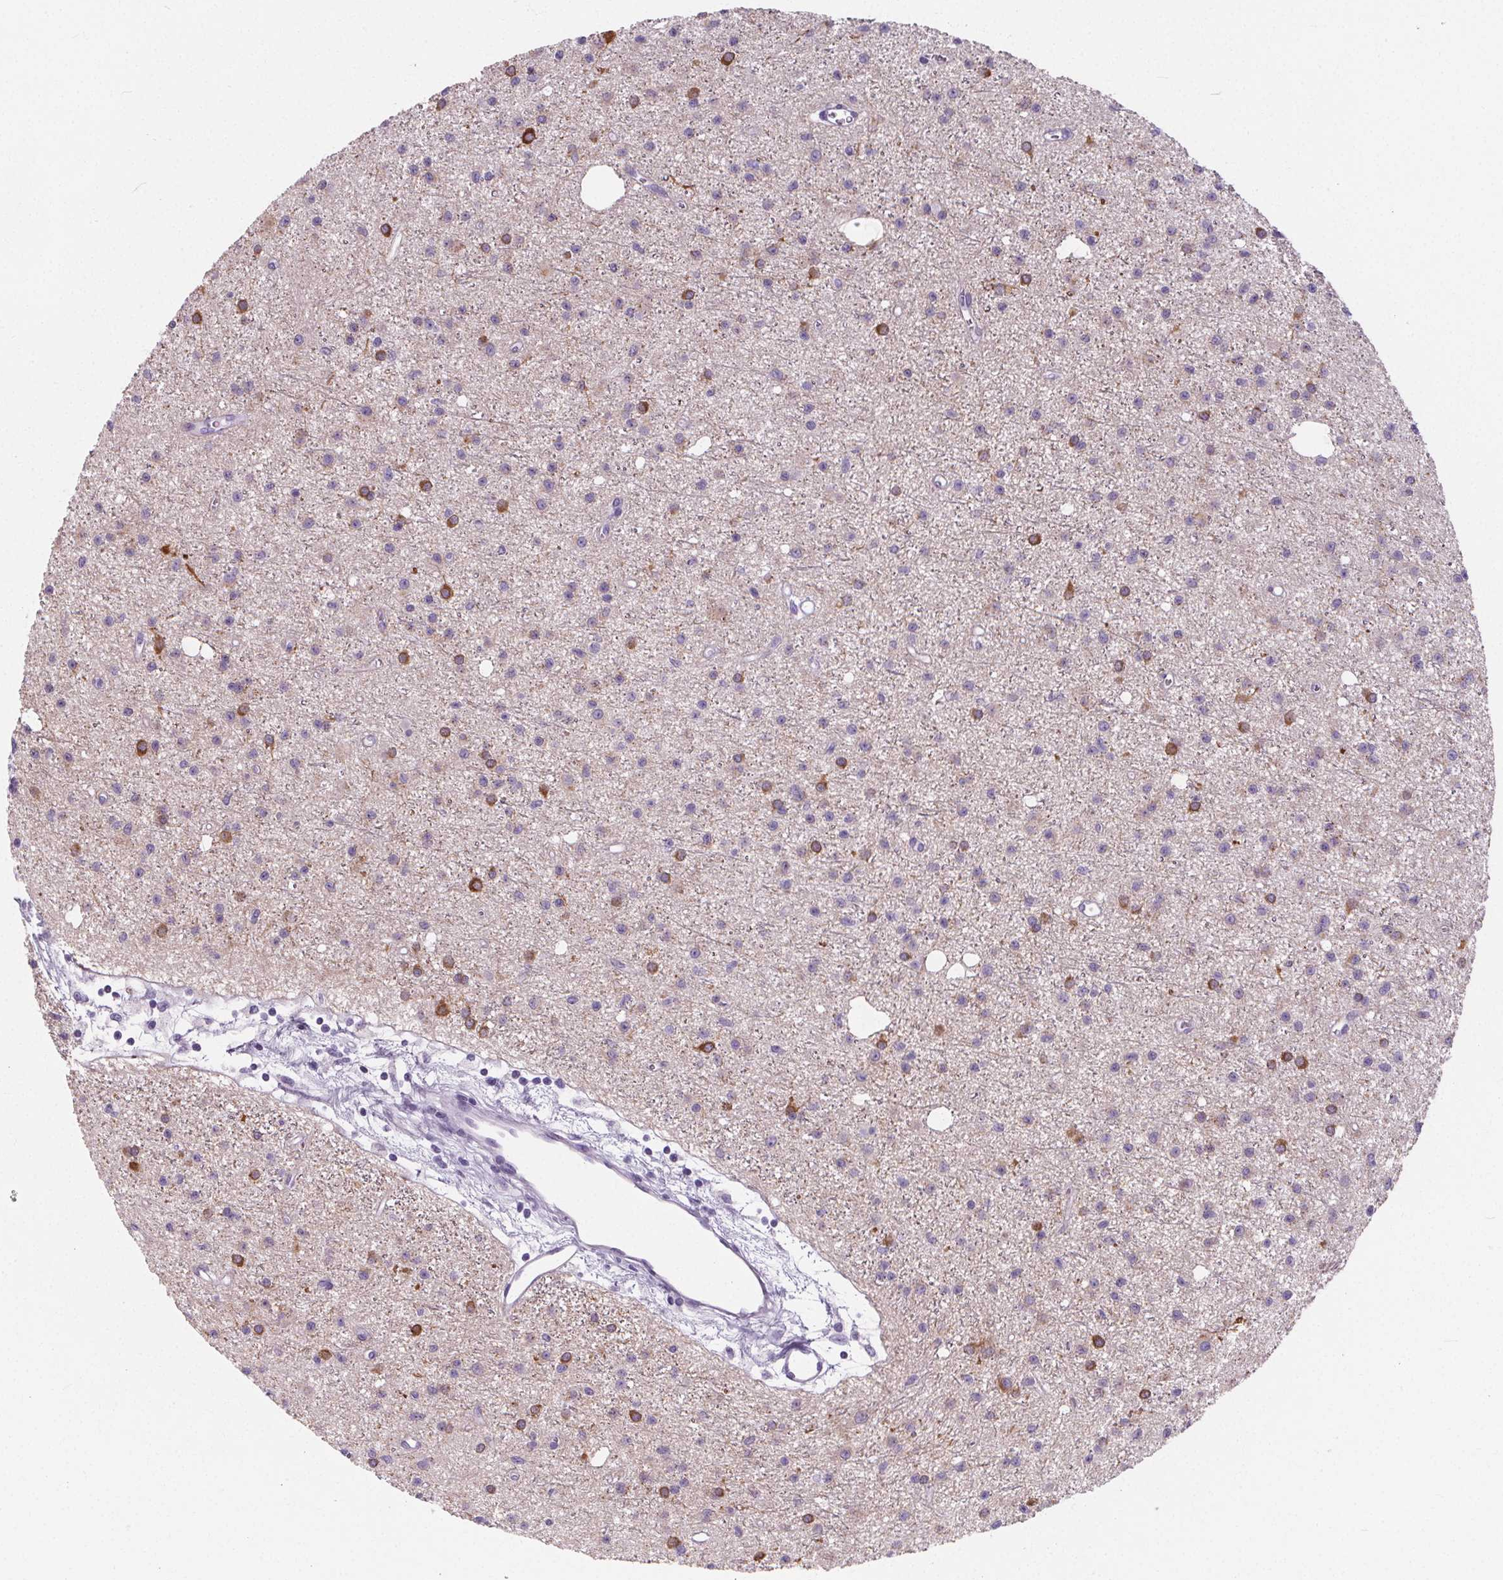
{"staining": {"intensity": "strong", "quantity": "<25%", "location": "cytoplasmic/membranous"}, "tissue": "glioma", "cell_type": "Tumor cells", "image_type": "cancer", "snomed": [{"axis": "morphology", "description": "Glioma, malignant, Low grade"}, {"axis": "topography", "description": "Brain"}], "caption": "IHC photomicrograph of human malignant glioma (low-grade) stained for a protein (brown), which demonstrates medium levels of strong cytoplasmic/membranous staining in approximately <25% of tumor cells.", "gene": "ADRB1", "patient": {"sex": "male", "age": 27}}